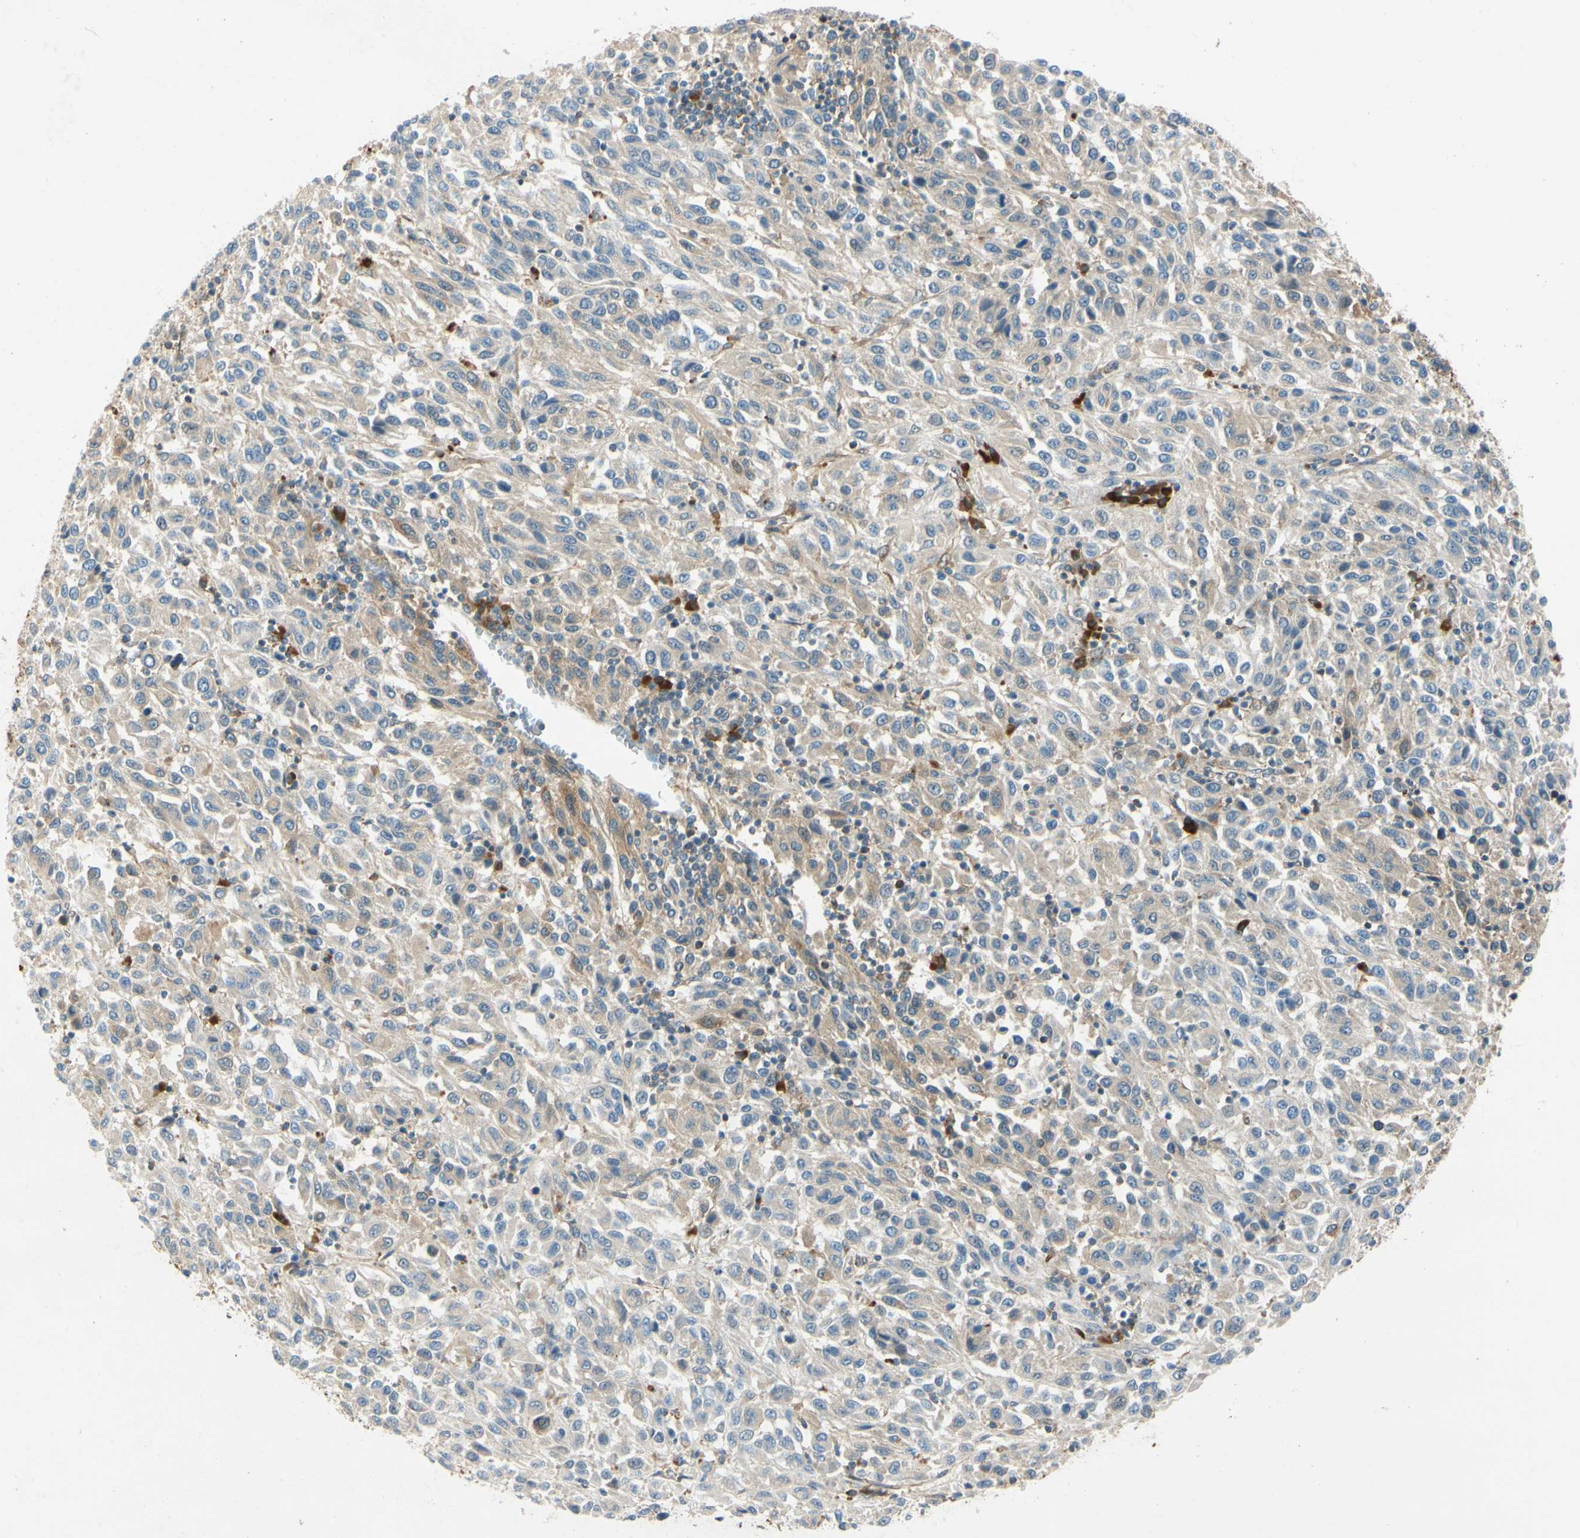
{"staining": {"intensity": "moderate", "quantity": ">75%", "location": "cytoplasmic/membranous"}, "tissue": "melanoma", "cell_type": "Tumor cells", "image_type": "cancer", "snomed": [{"axis": "morphology", "description": "Malignant melanoma, Metastatic site"}, {"axis": "topography", "description": "Lung"}], "caption": "The histopathology image reveals immunohistochemical staining of melanoma. There is moderate cytoplasmic/membranous staining is present in about >75% of tumor cells. The protein is shown in brown color, while the nuclei are stained blue.", "gene": "WIPI1", "patient": {"sex": "male", "age": 64}}